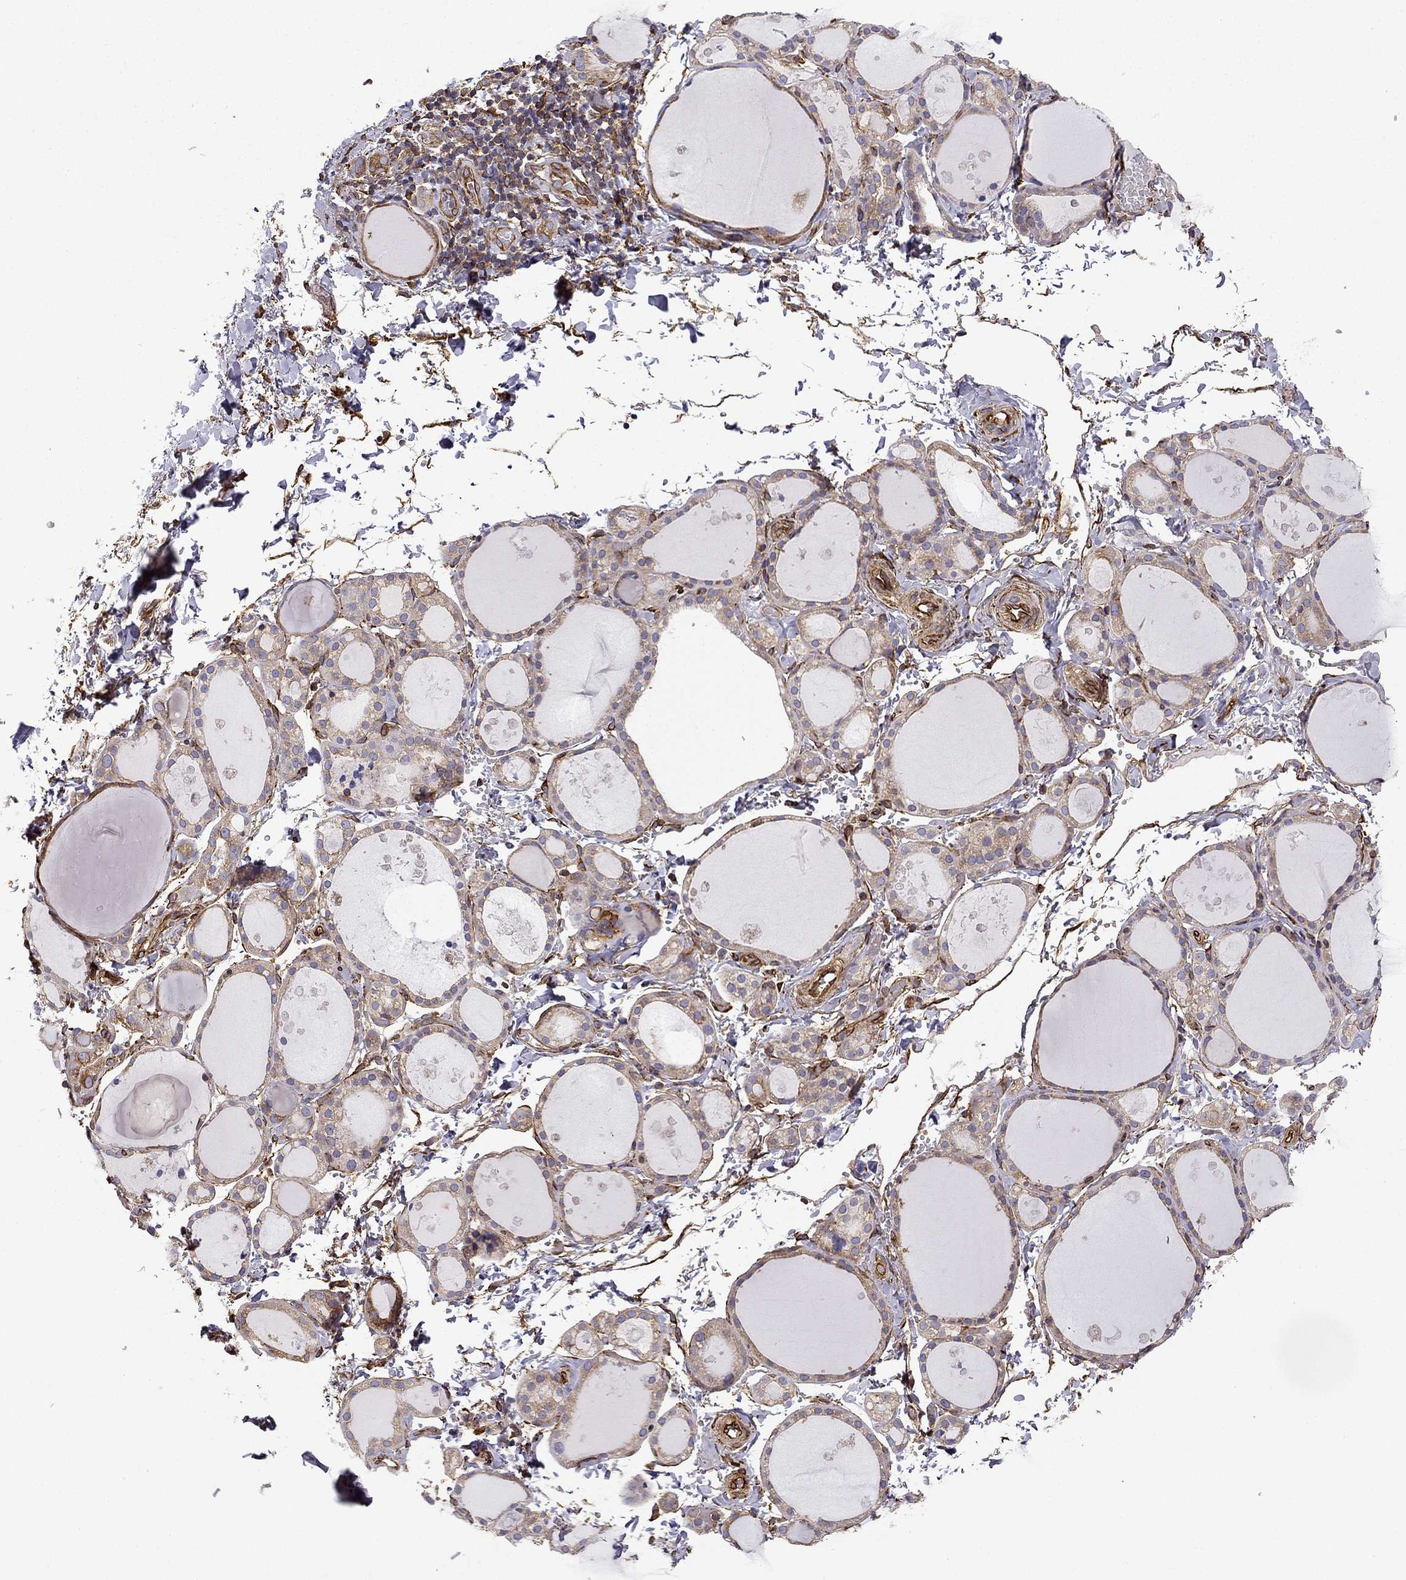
{"staining": {"intensity": "moderate", "quantity": "<25%", "location": "cytoplasmic/membranous"}, "tissue": "thyroid gland", "cell_type": "Glandular cells", "image_type": "normal", "snomed": [{"axis": "morphology", "description": "Normal tissue, NOS"}, {"axis": "topography", "description": "Thyroid gland"}], "caption": "Glandular cells demonstrate moderate cytoplasmic/membranous positivity in about <25% of cells in unremarkable thyroid gland.", "gene": "MAP4", "patient": {"sex": "male", "age": 68}}